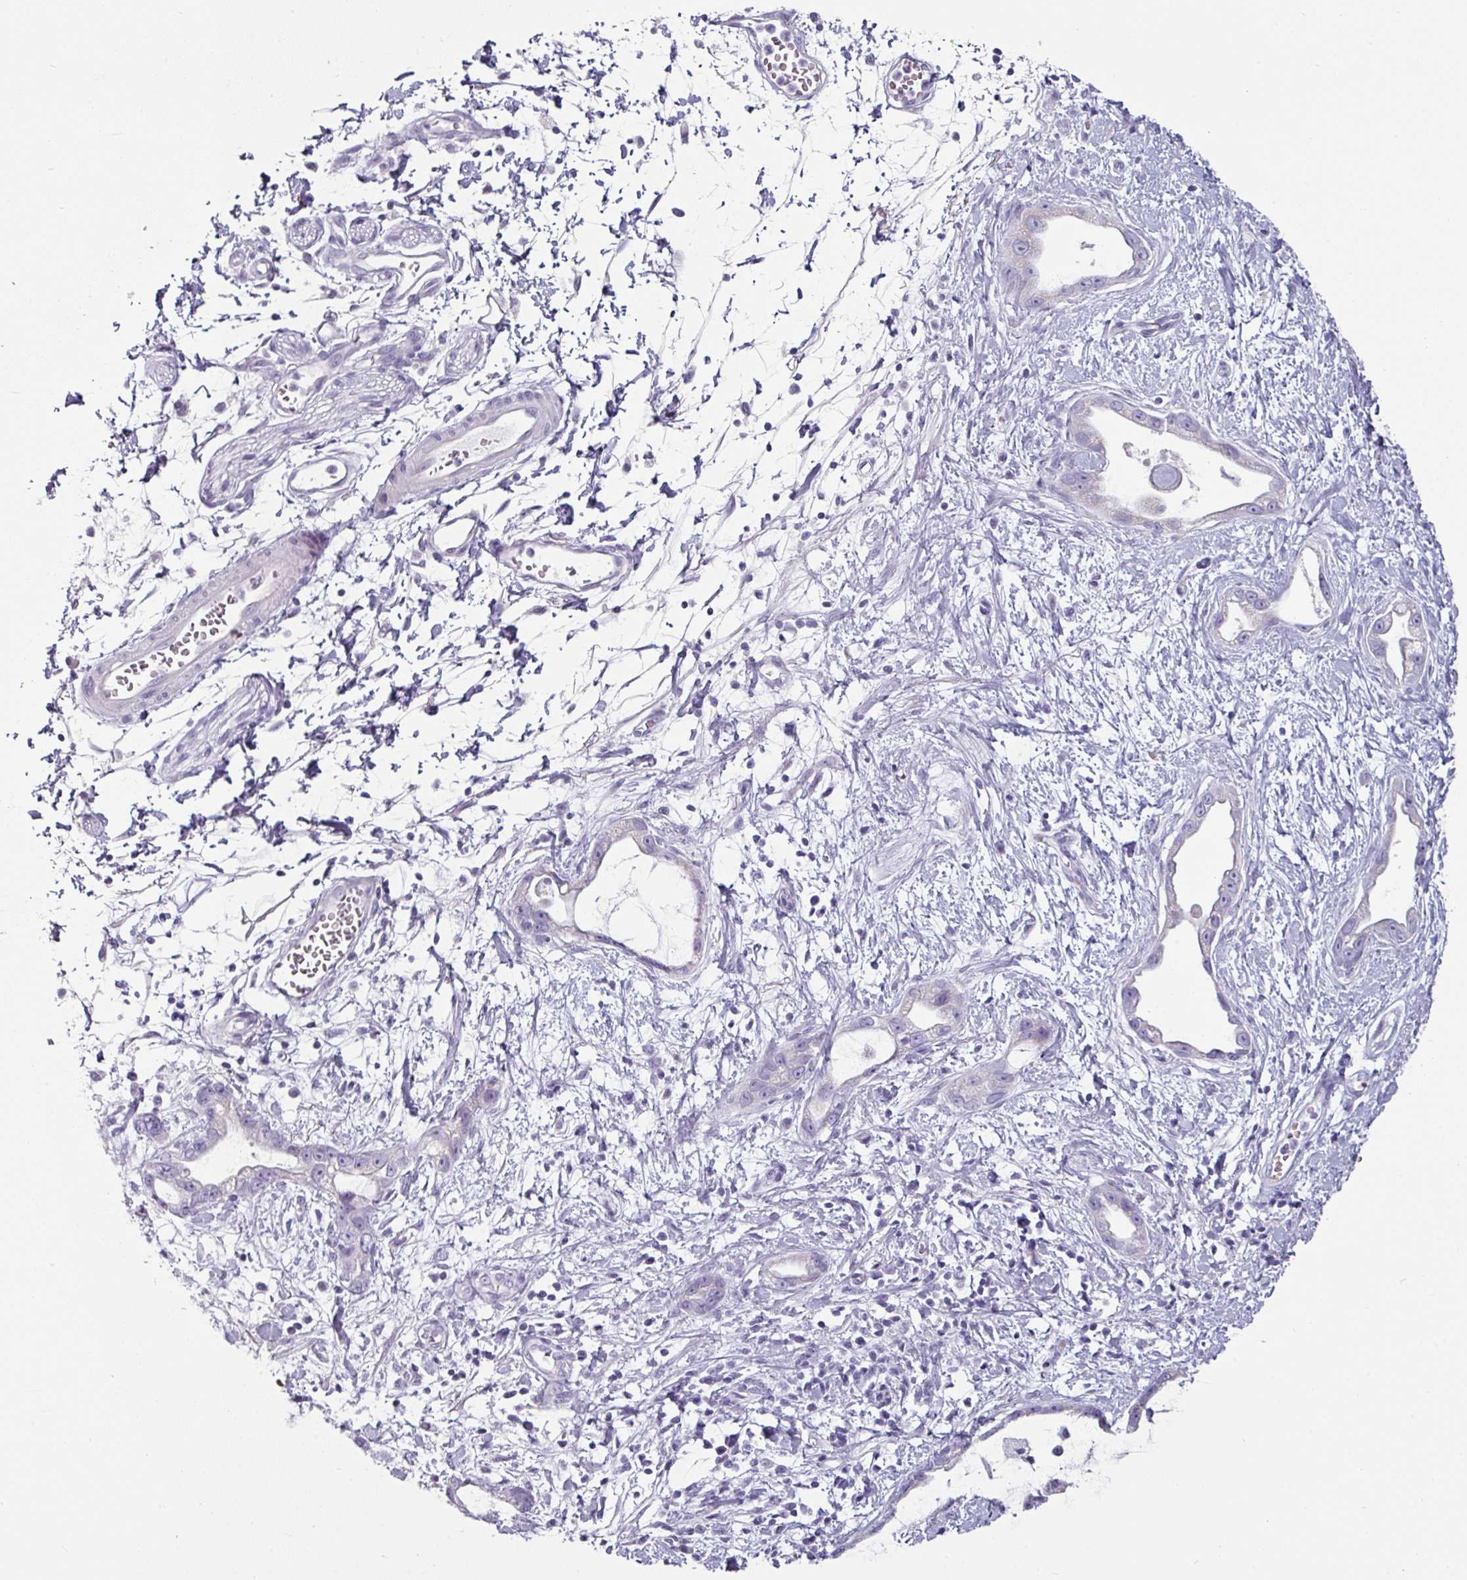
{"staining": {"intensity": "negative", "quantity": "none", "location": "none"}, "tissue": "stomach cancer", "cell_type": "Tumor cells", "image_type": "cancer", "snomed": [{"axis": "morphology", "description": "Adenocarcinoma, NOS"}, {"axis": "topography", "description": "Stomach"}], "caption": "This photomicrograph is of stomach cancer stained with immunohistochemistry to label a protein in brown with the nuclei are counter-stained blue. There is no expression in tumor cells. (DAB immunohistochemistry (IHC), high magnification).", "gene": "CLCA1", "patient": {"sex": "male", "age": 55}}